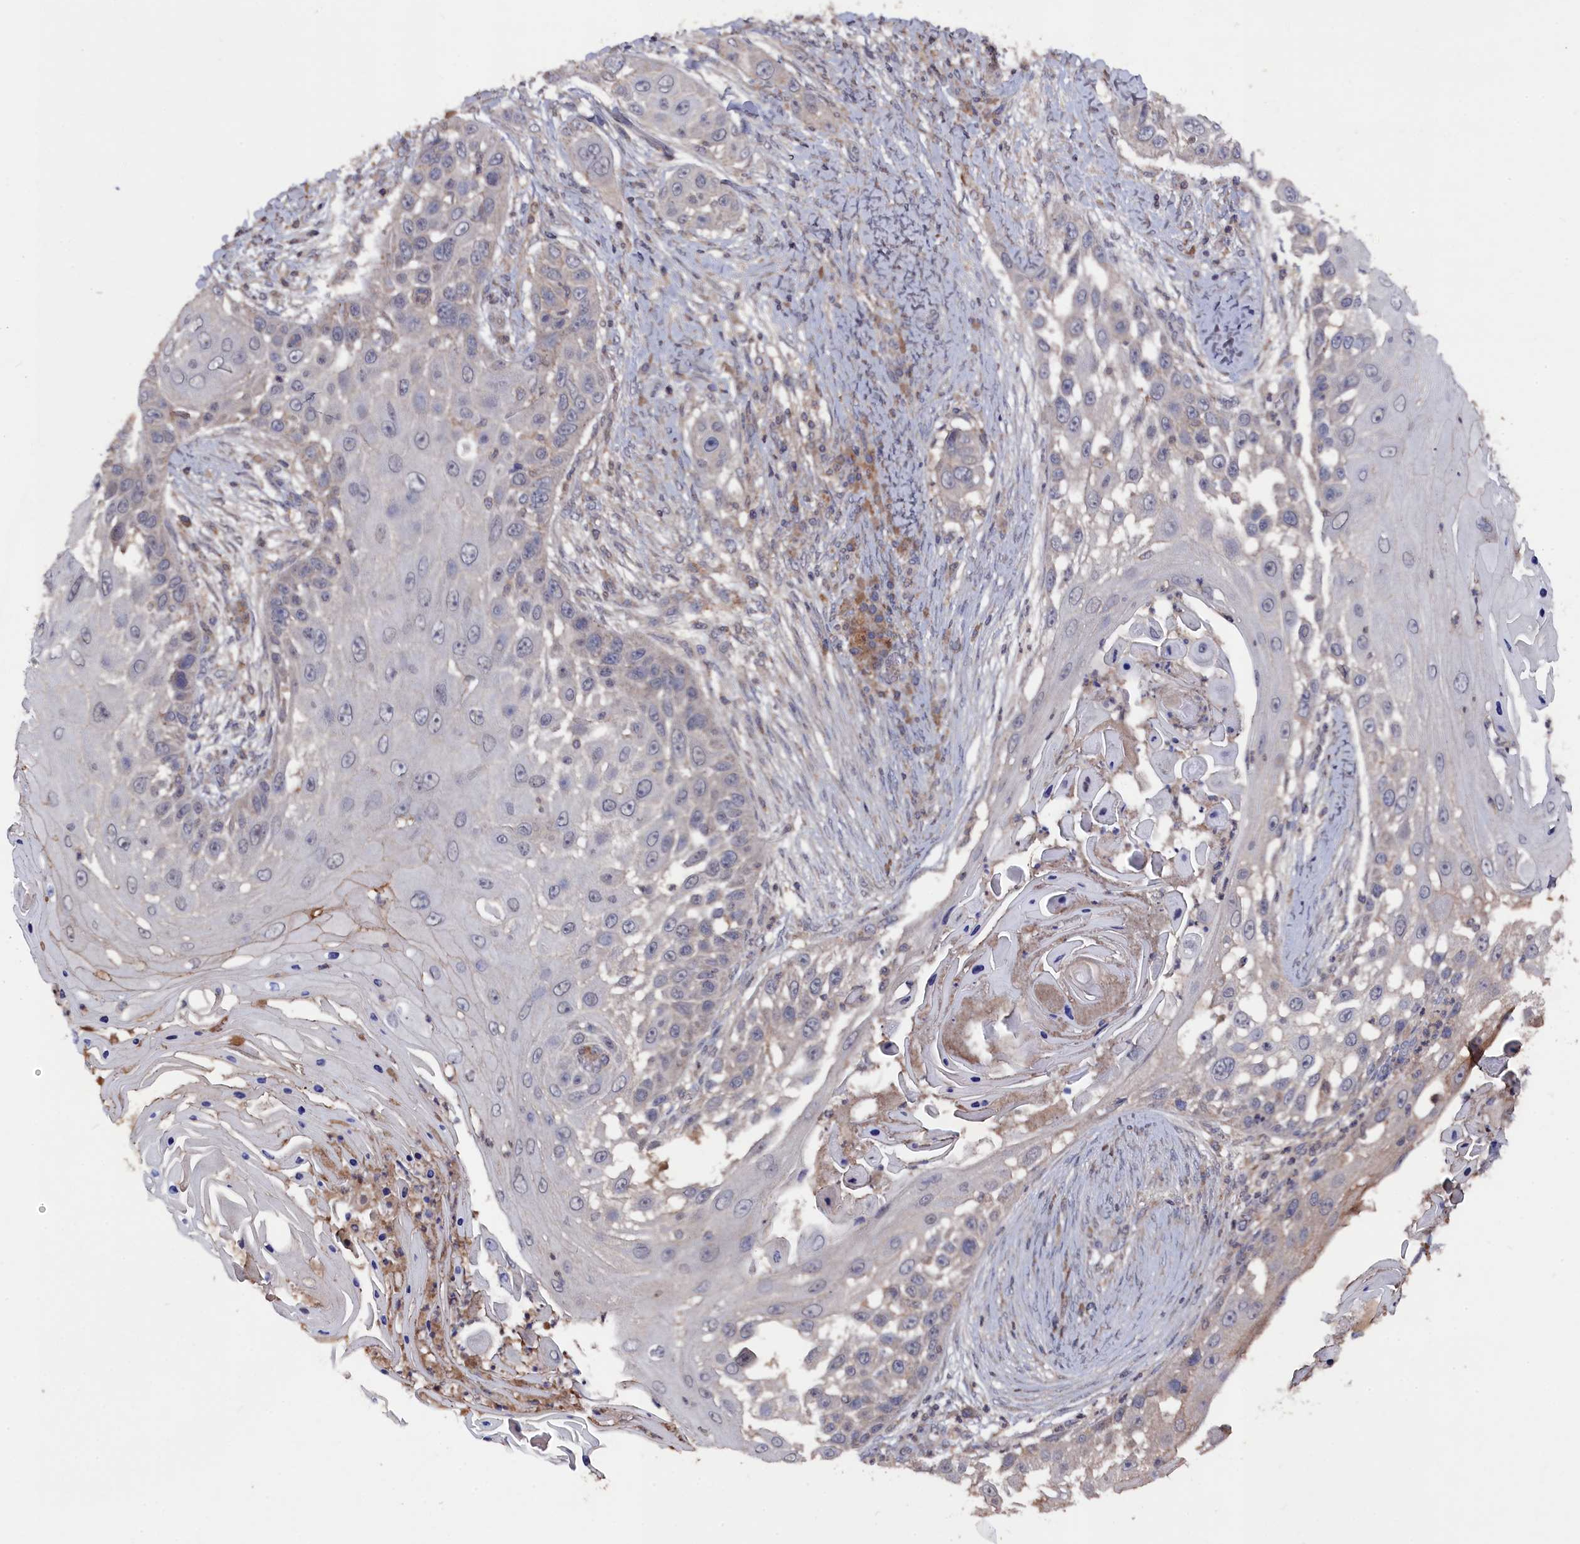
{"staining": {"intensity": "negative", "quantity": "none", "location": "none"}, "tissue": "skin cancer", "cell_type": "Tumor cells", "image_type": "cancer", "snomed": [{"axis": "morphology", "description": "Squamous cell carcinoma, NOS"}, {"axis": "topography", "description": "Skin"}], "caption": "Immunohistochemistry (IHC) of human squamous cell carcinoma (skin) demonstrates no positivity in tumor cells.", "gene": "TMC5", "patient": {"sex": "female", "age": 44}}